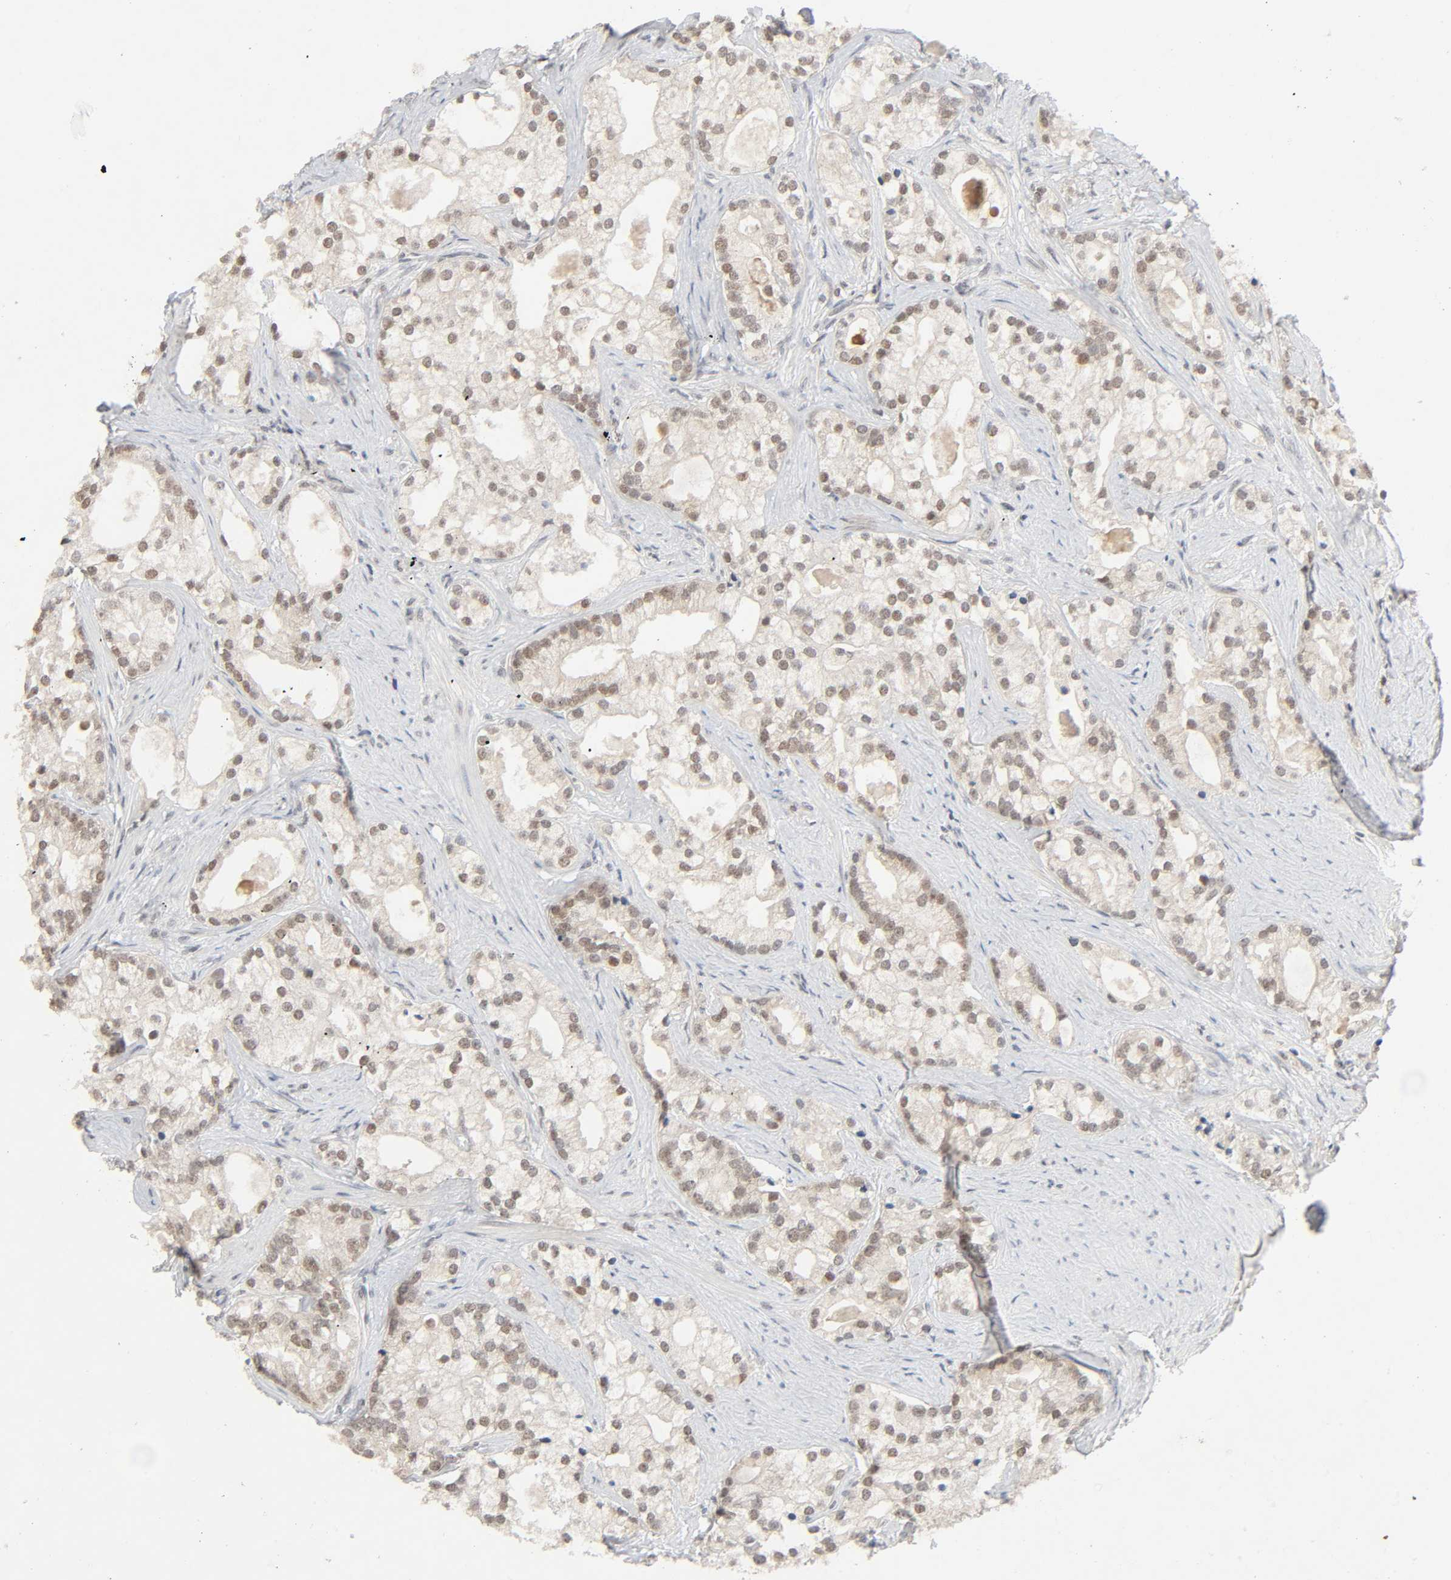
{"staining": {"intensity": "weak", "quantity": ">75%", "location": "cytoplasmic/membranous,nuclear"}, "tissue": "prostate cancer", "cell_type": "Tumor cells", "image_type": "cancer", "snomed": [{"axis": "morphology", "description": "Adenocarcinoma, Low grade"}, {"axis": "topography", "description": "Prostate"}], "caption": "Immunohistochemistry (IHC) of prostate low-grade adenocarcinoma reveals low levels of weak cytoplasmic/membranous and nuclear expression in approximately >75% of tumor cells.", "gene": "MAPKAPK5", "patient": {"sex": "male", "age": 58}}